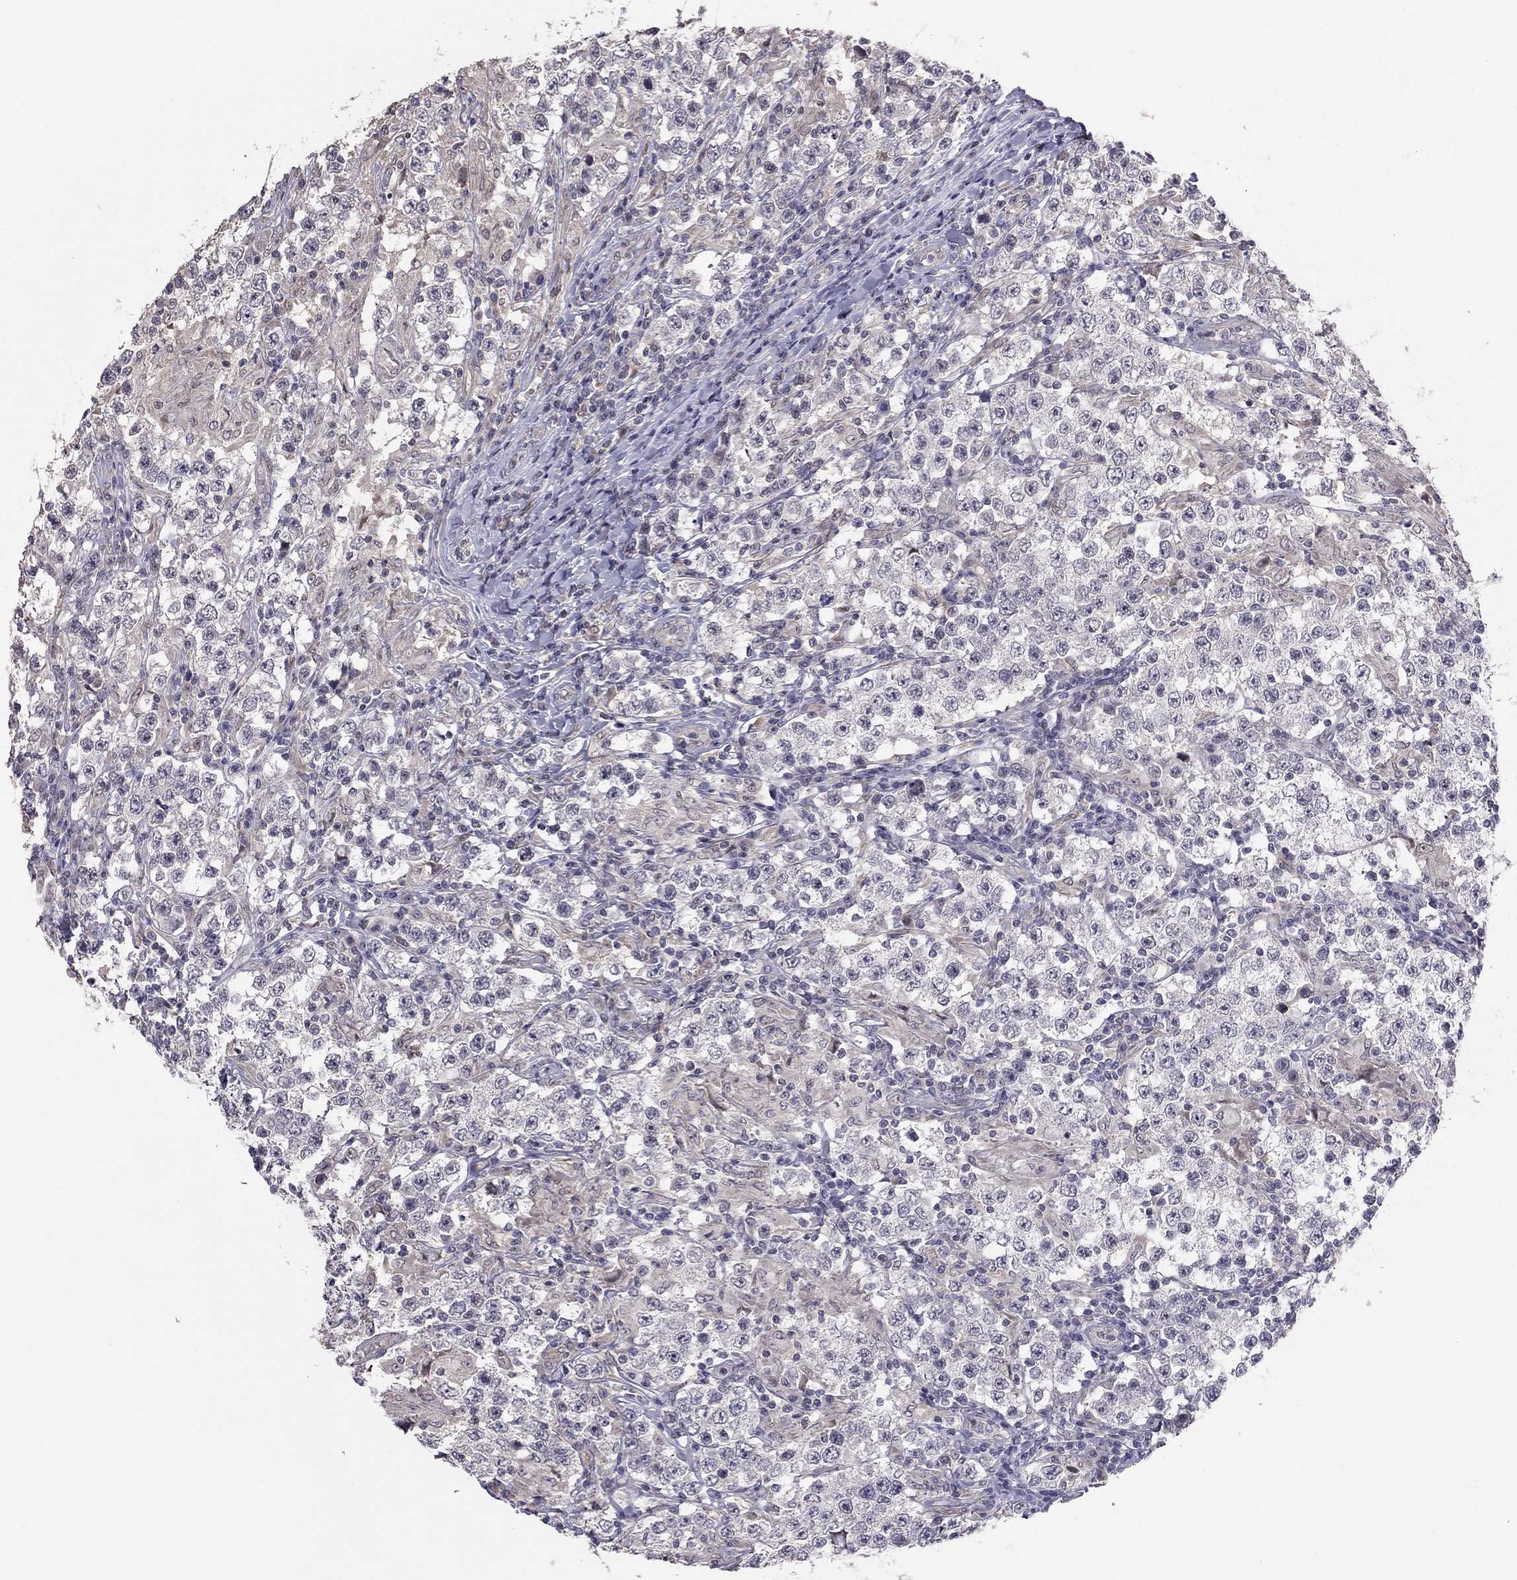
{"staining": {"intensity": "negative", "quantity": "none", "location": "none"}, "tissue": "testis cancer", "cell_type": "Tumor cells", "image_type": "cancer", "snomed": [{"axis": "morphology", "description": "Seminoma, NOS"}, {"axis": "morphology", "description": "Carcinoma, Embryonal, NOS"}, {"axis": "topography", "description": "Testis"}], "caption": "Tumor cells show no significant positivity in testis cancer (embryonal carcinoma).", "gene": "HSF2BP", "patient": {"sex": "male", "age": 41}}